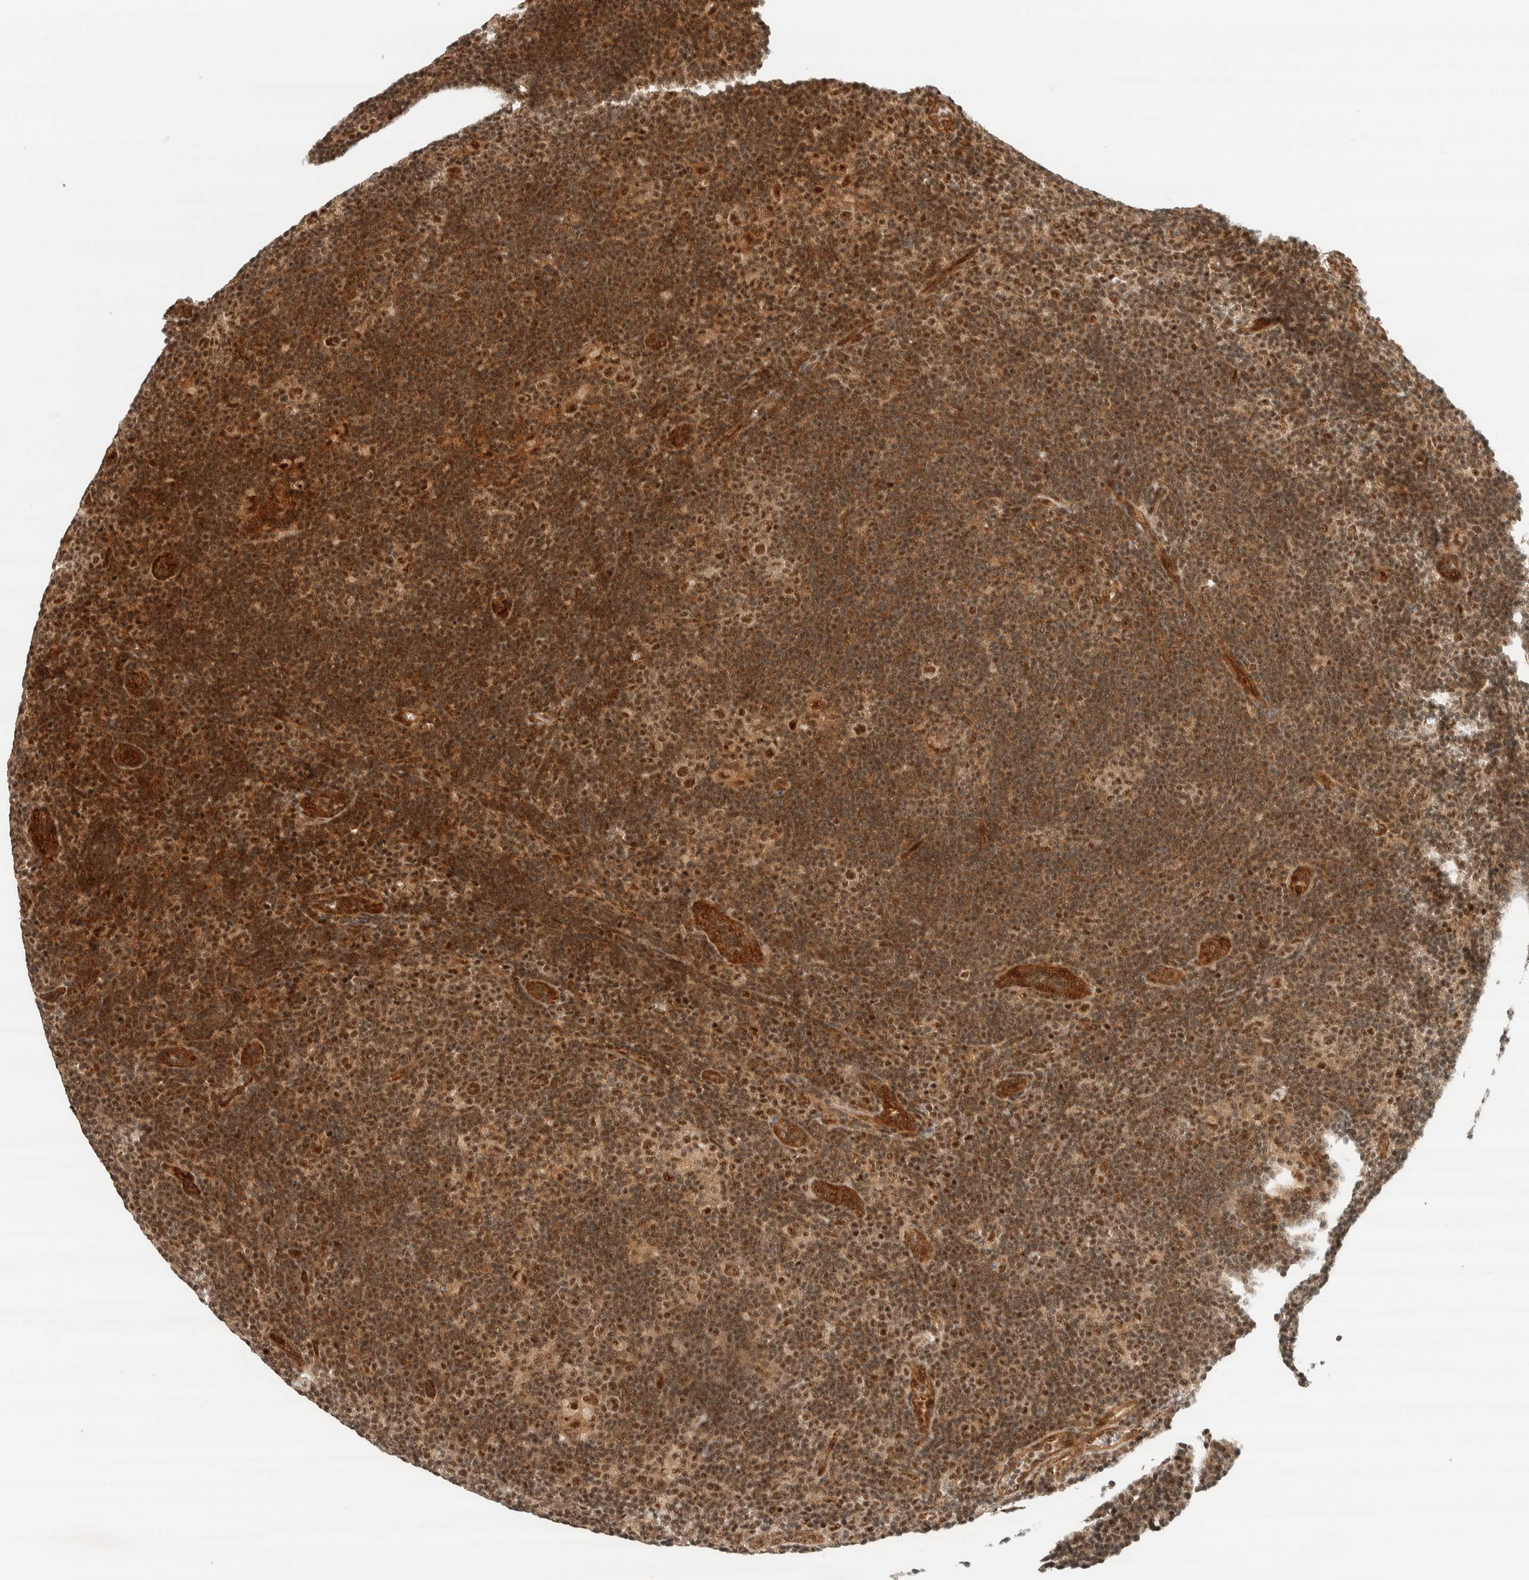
{"staining": {"intensity": "strong", "quantity": ">75%", "location": "nuclear"}, "tissue": "lymphoma", "cell_type": "Tumor cells", "image_type": "cancer", "snomed": [{"axis": "morphology", "description": "Hodgkin's disease, NOS"}, {"axis": "topography", "description": "Lymph node"}], "caption": "Immunohistochemistry (DAB (3,3'-diaminobenzidine)) staining of Hodgkin's disease exhibits strong nuclear protein staining in about >75% of tumor cells.", "gene": "SIK1", "patient": {"sex": "female", "age": 57}}